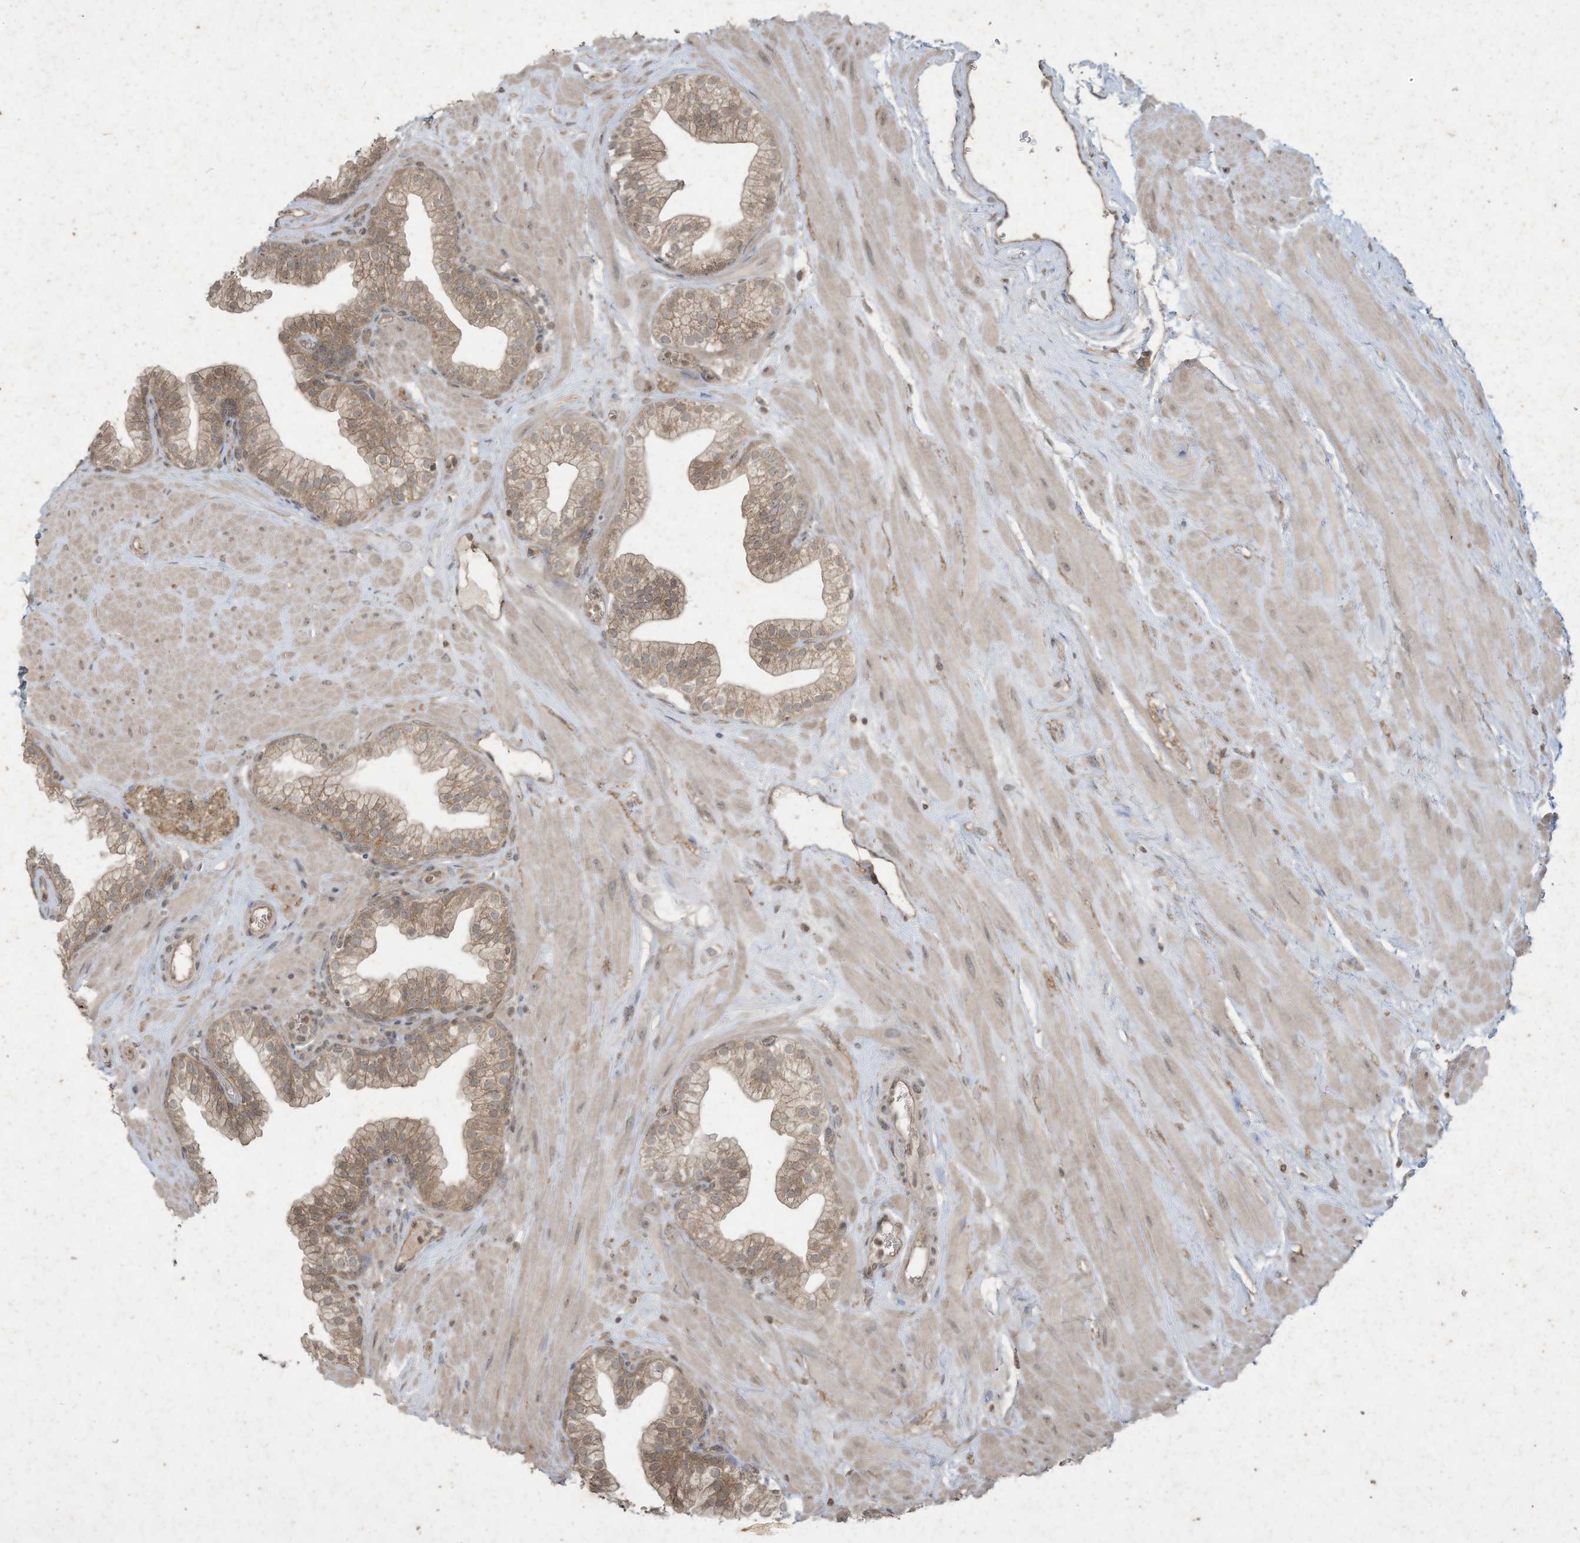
{"staining": {"intensity": "moderate", "quantity": ">75%", "location": "cytoplasmic/membranous"}, "tissue": "prostate", "cell_type": "Glandular cells", "image_type": "normal", "snomed": [{"axis": "morphology", "description": "Normal tissue, NOS"}, {"axis": "morphology", "description": "Urothelial carcinoma, Low grade"}, {"axis": "topography", "description": "Urinary bladder"}, {"axis": "topography", "description": "Prostate"}], "caption": "Prostate was stained to show a protein in brown. There is medium levels of moderate cytoplasmic/membranous positivity in approximately >75% of glandular cells.", "gene": "MATN2", "patient": {"sex": "male", "age": 60}}